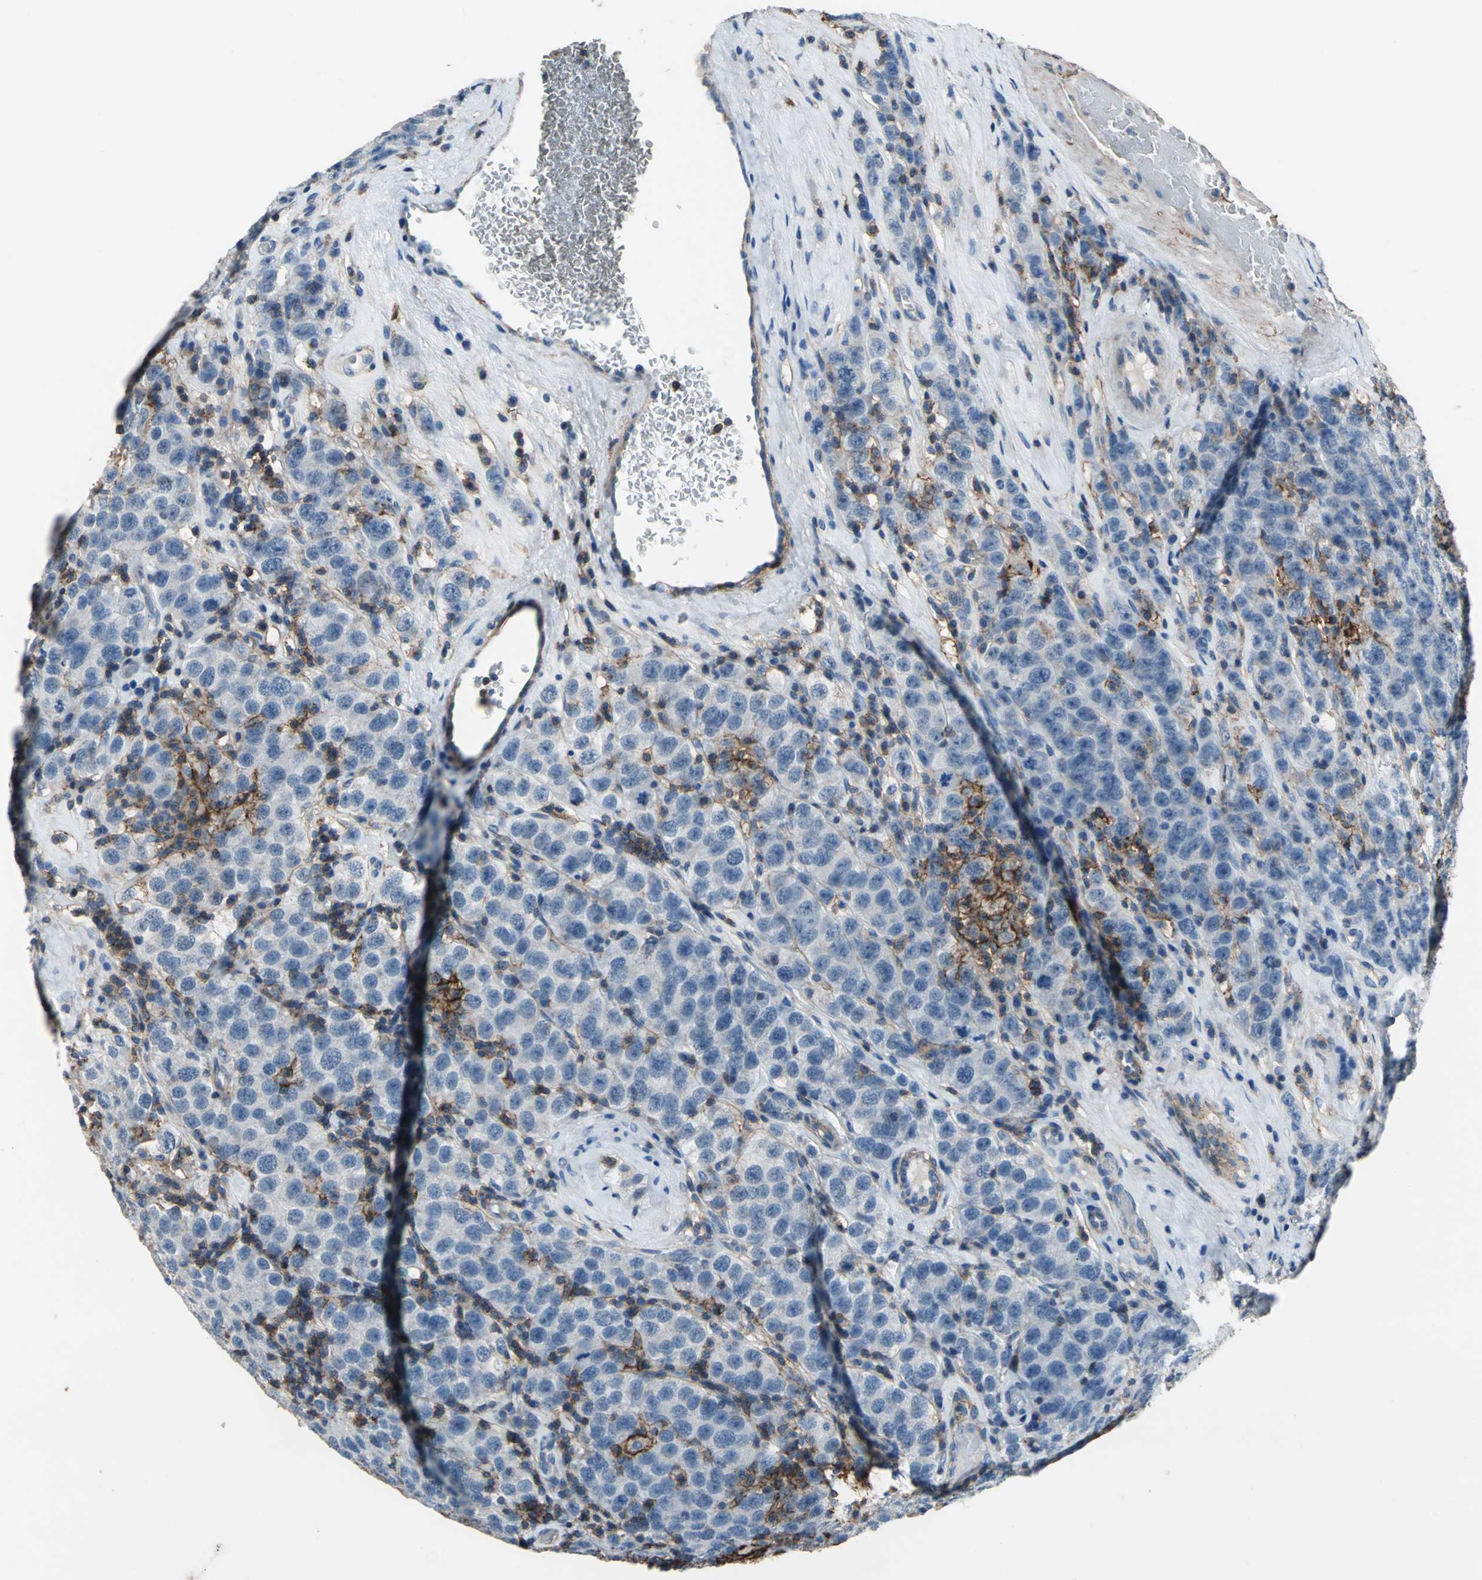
{"staining": {"intensity": "negative", "quantity": "none", "location": "none"}, "tissue": "testis cancer", "cell_type": "Tumor cells", "image_type": "cancer", "snomed": [{"axis": "morphology", "description": "Seminoma, NOS"}, {"axis": "topography", "description": "Testis"}], "caption": "This is an immunohistochemistry (IHC) histopathology image of human testis cancer. There is no staining in tumor cells.", "gene": "CD44", "patient": {"sex": "male", "age": 52}}